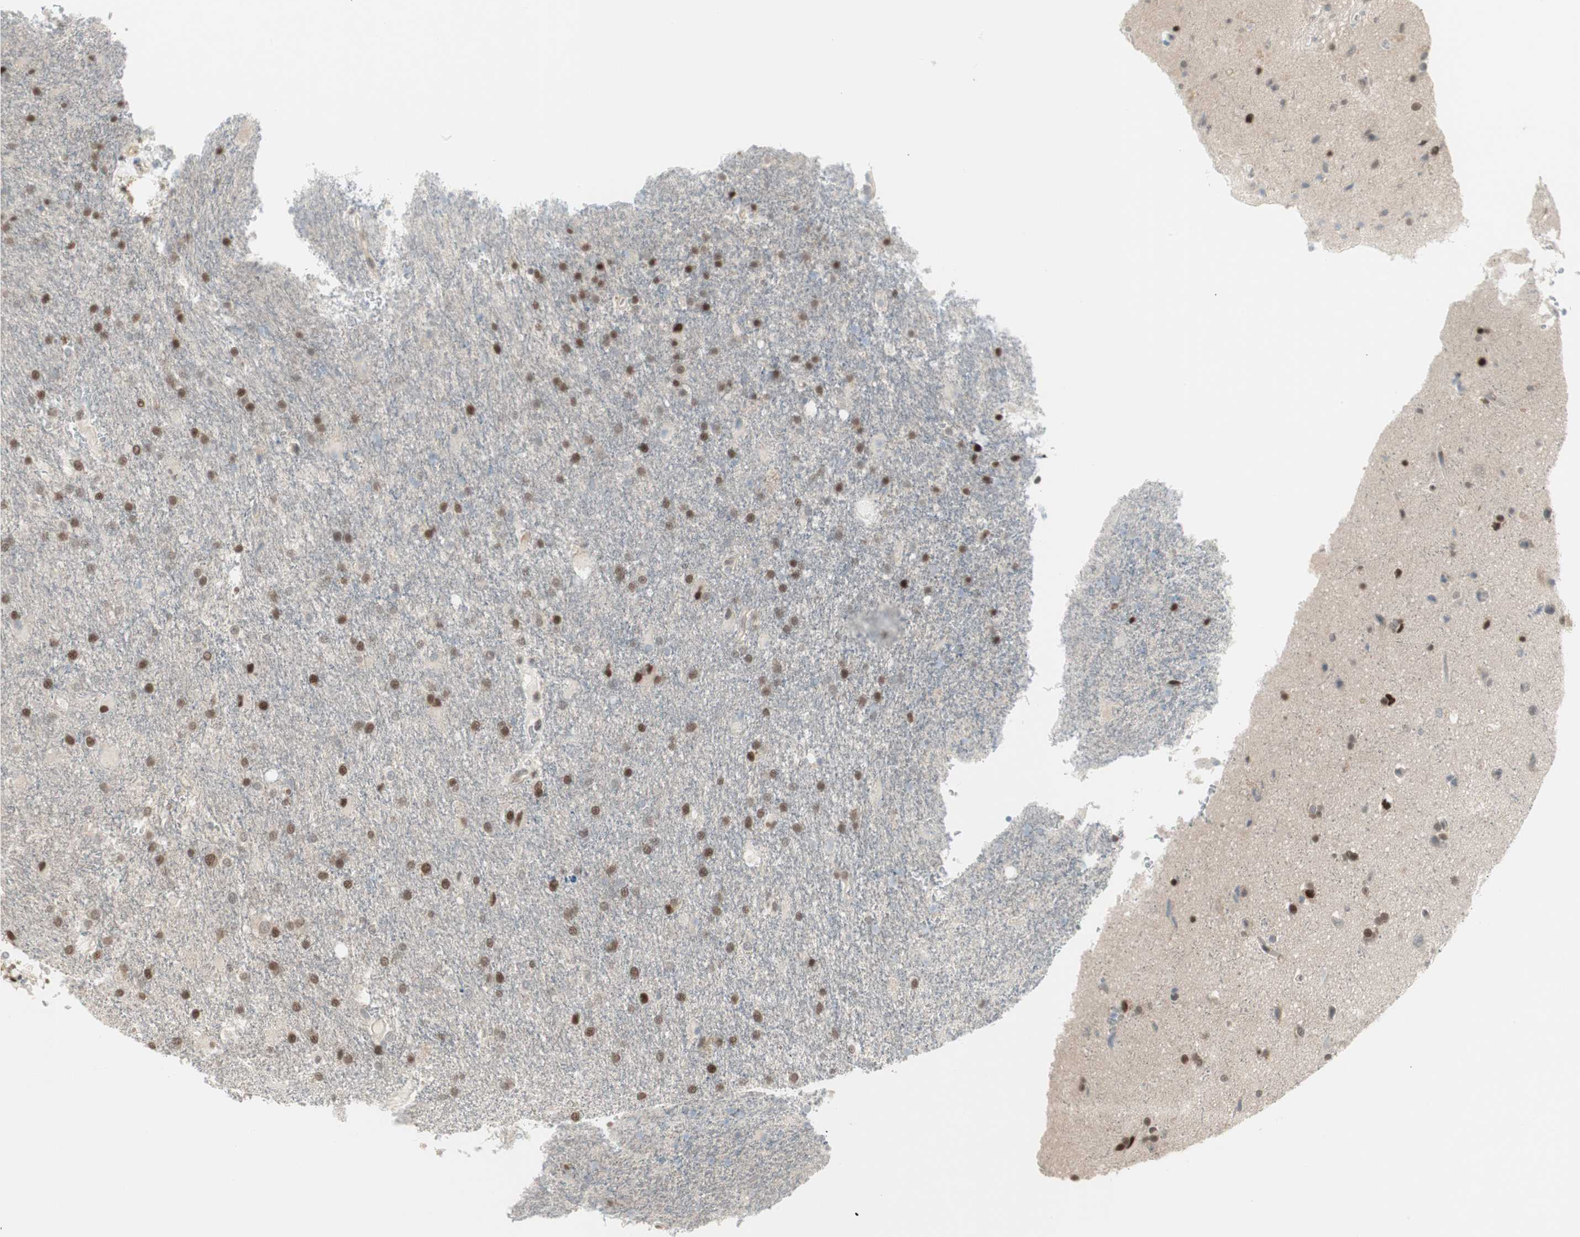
{"staining": {"intensity": "strong", "quantity": ">75%", "location": "nuclear"}, "tissue": "glioma", "cell_type": "Tumor cells", "image_type": "cancer", "snomed": [{"axis": "morphology", "description": "Glioma, malignant, High grade"}, {"axis": "topography", "description": "Brain"}], "caption": "Immunohistochemical staining of glioma demonstrates high levels of strong nuclear protein expression in approximately >75% of tumor cells.", "gene": "LONP2", "patient": {"sex": "male", "age": 71}}